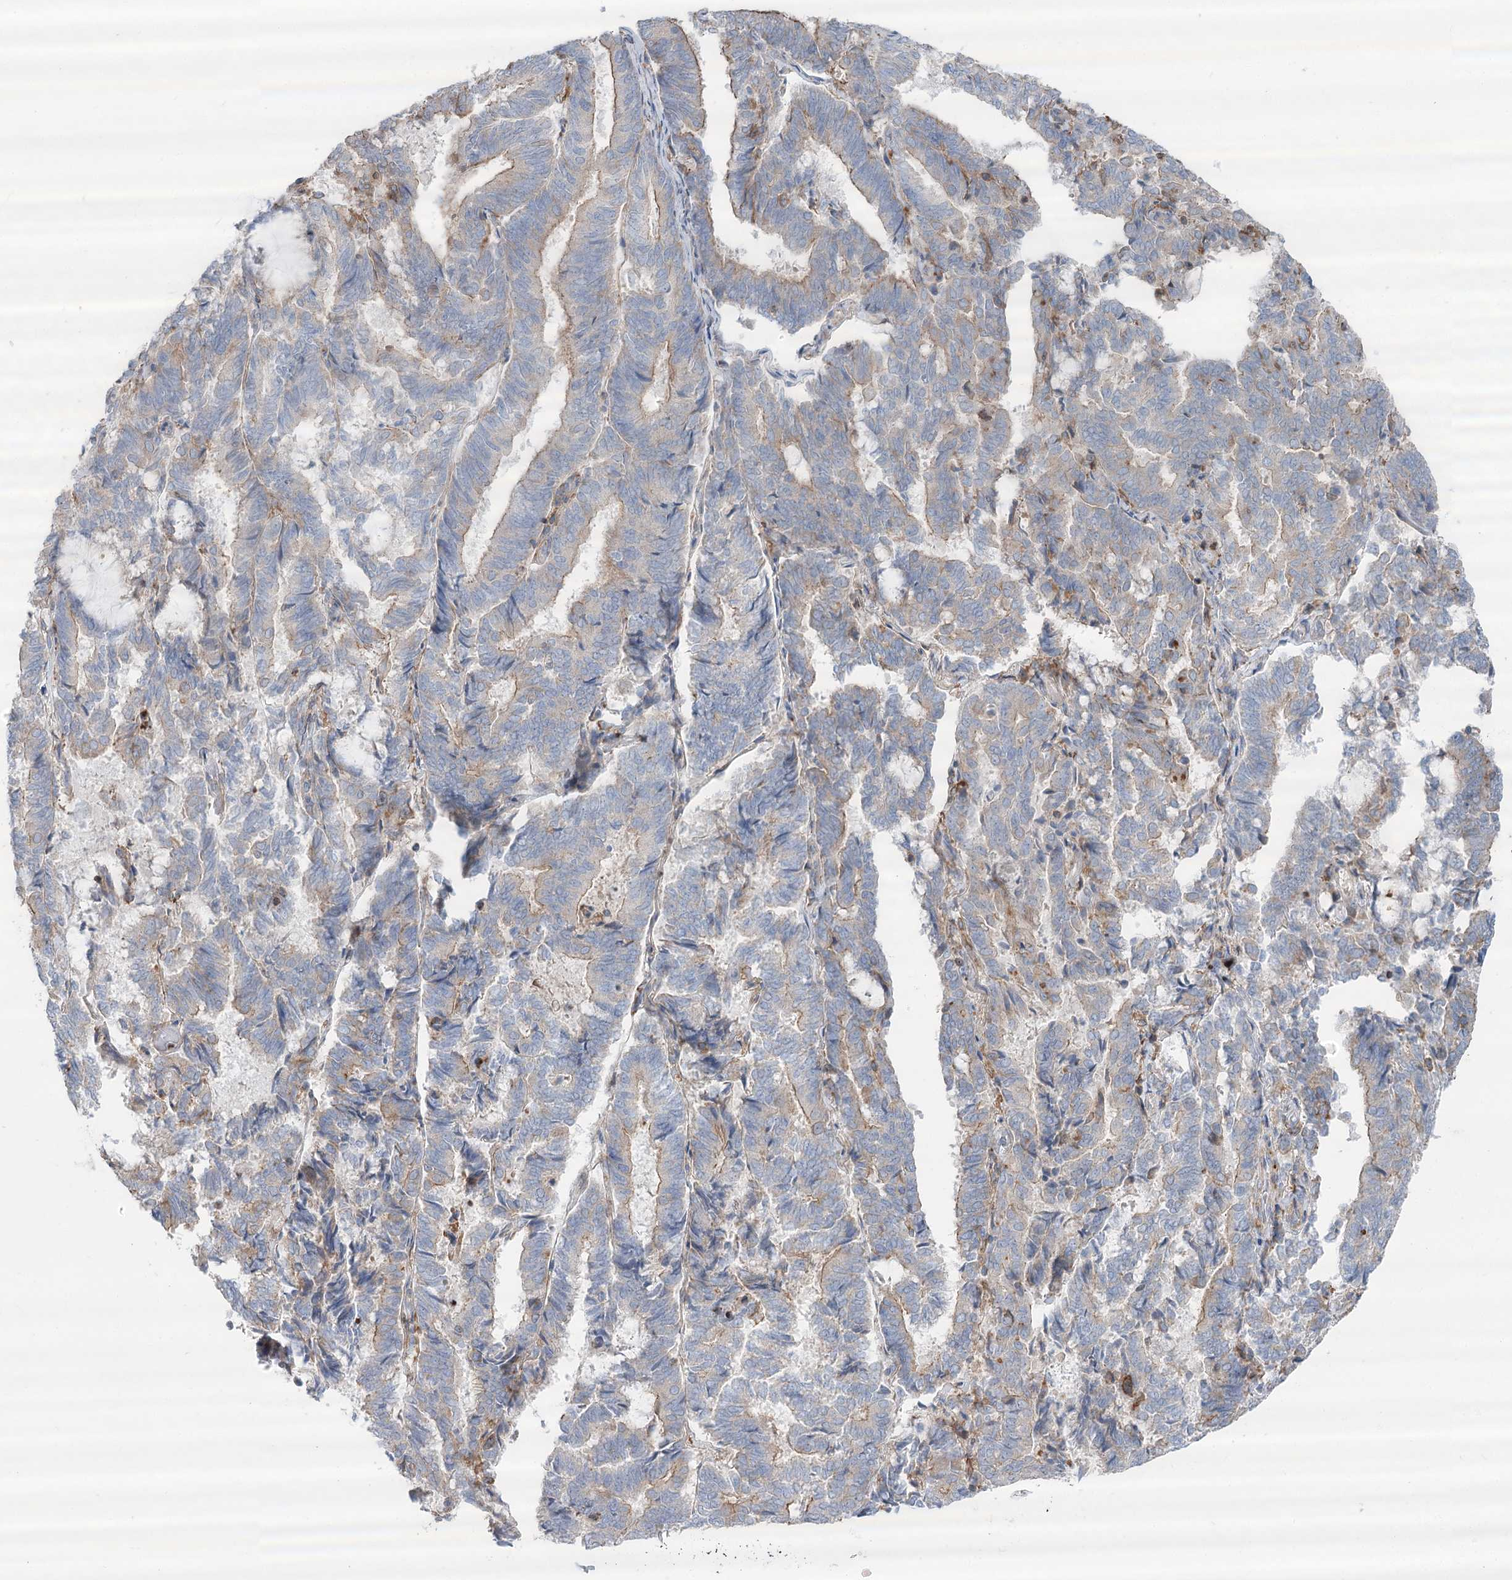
{"staining": {"intensity": "weak", "quantity": "<25%", "location": "cytoplasmic/membranous"}, "tissue": "endometrial cancer", "cell_type": "Tumor cells", "image_type": "cancer", "snomed": [{"axis": "morphology", "description": "Adenocarcinoma, NOS"}, {"axis": "topography", "description": "Endometrium"}], "caption": "Immunohistochemistry (IHC) of human endometrial cancer (adenocarcinoma) shows no positivity in tumor cells.", "gene": "LARP1B", "patient": {"sex": "female", "age": 80}}